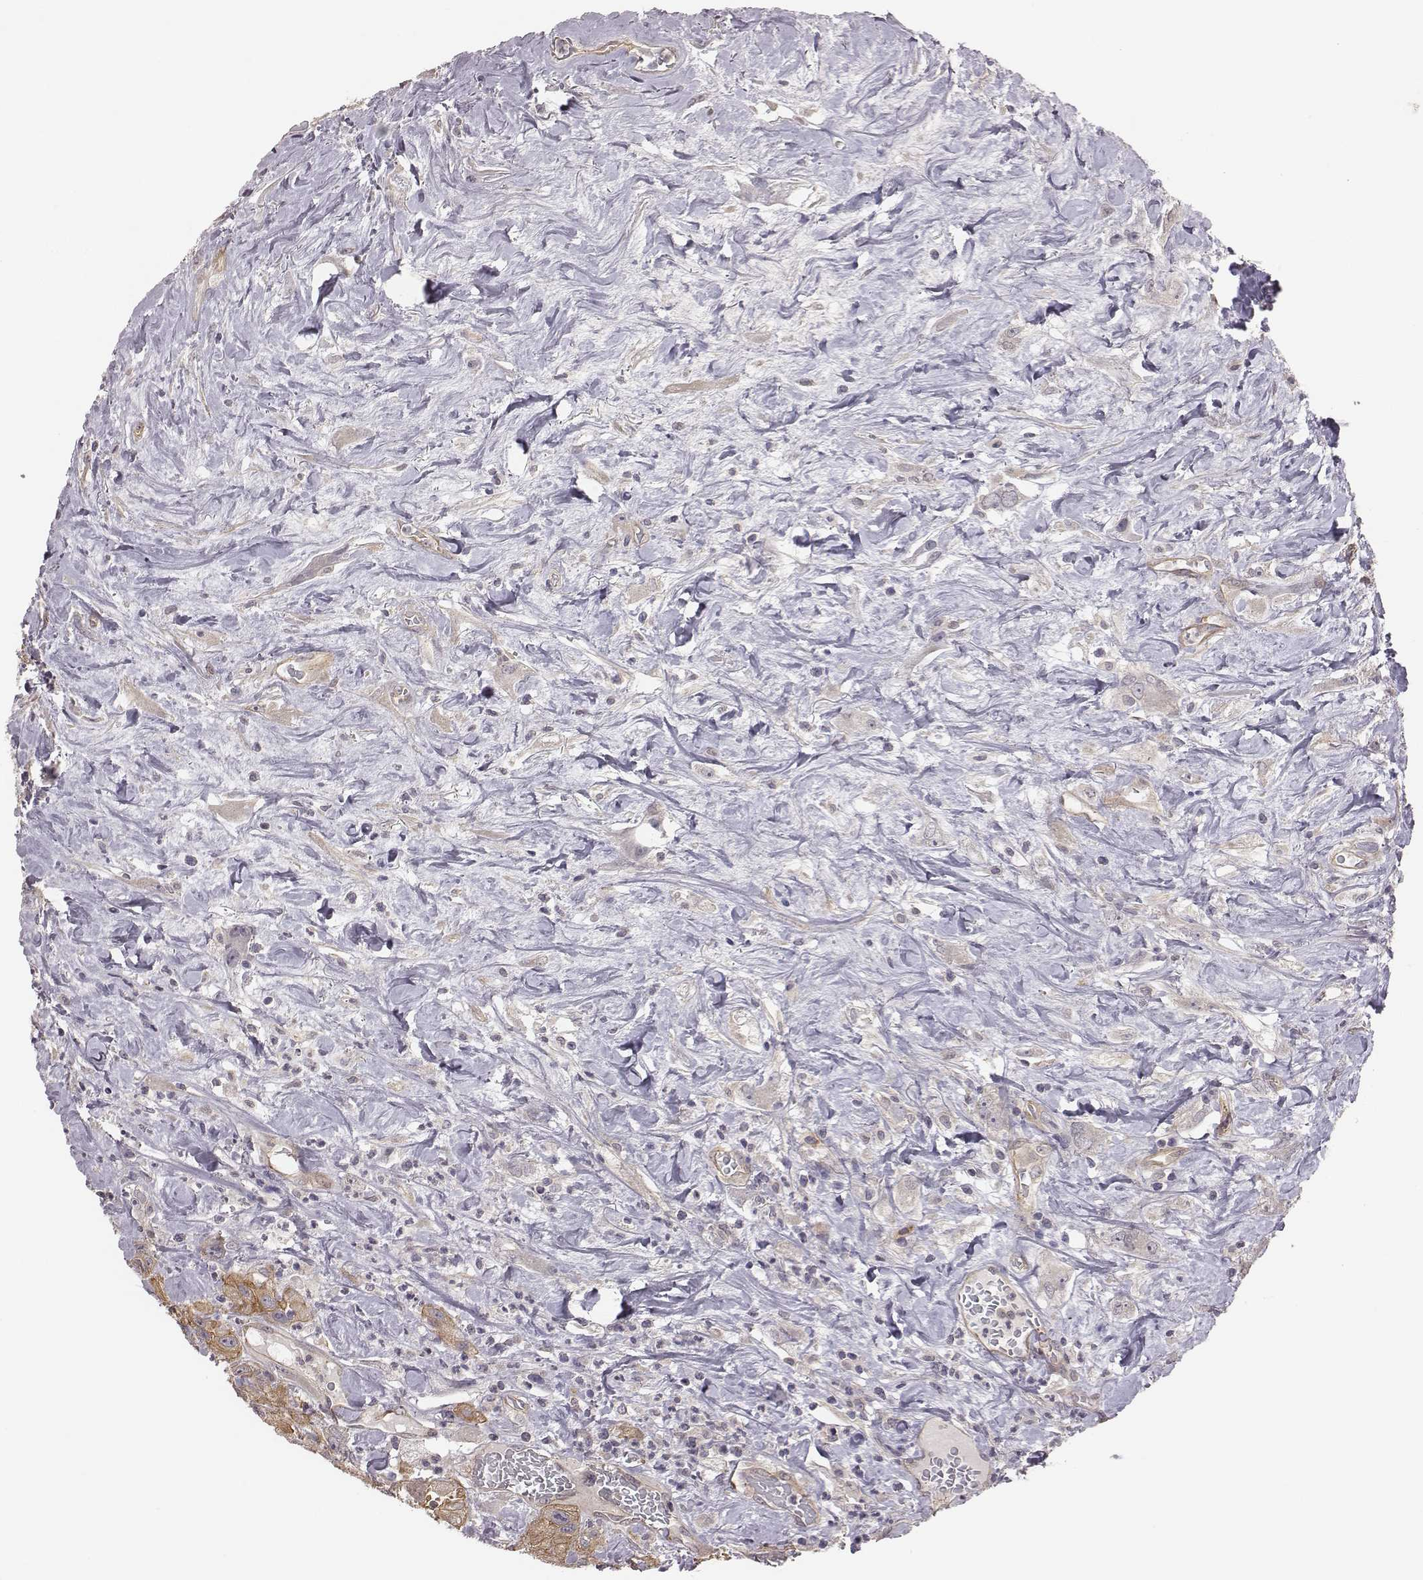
{"staining": {"intensity": "weak", "quantity": ">75%", "location": "cytoplasmic/membranous"}, "tissue": "urothelial cancer", "cell_type": "Tumor cells", "image_type": "cancer", "snomed": [{"axis": "morphology", "description": "Urothelial carcinoma, High grade"}, {"axis": "topography", "description": "Urinary bladder"}], "caption": "Weak cytoplasmic/membranous expression is appreciated in about >75% of tumor cells in urothelial cancer.", "gene": "SCARF1", "patient": {"sex": "male", "age": 79}}